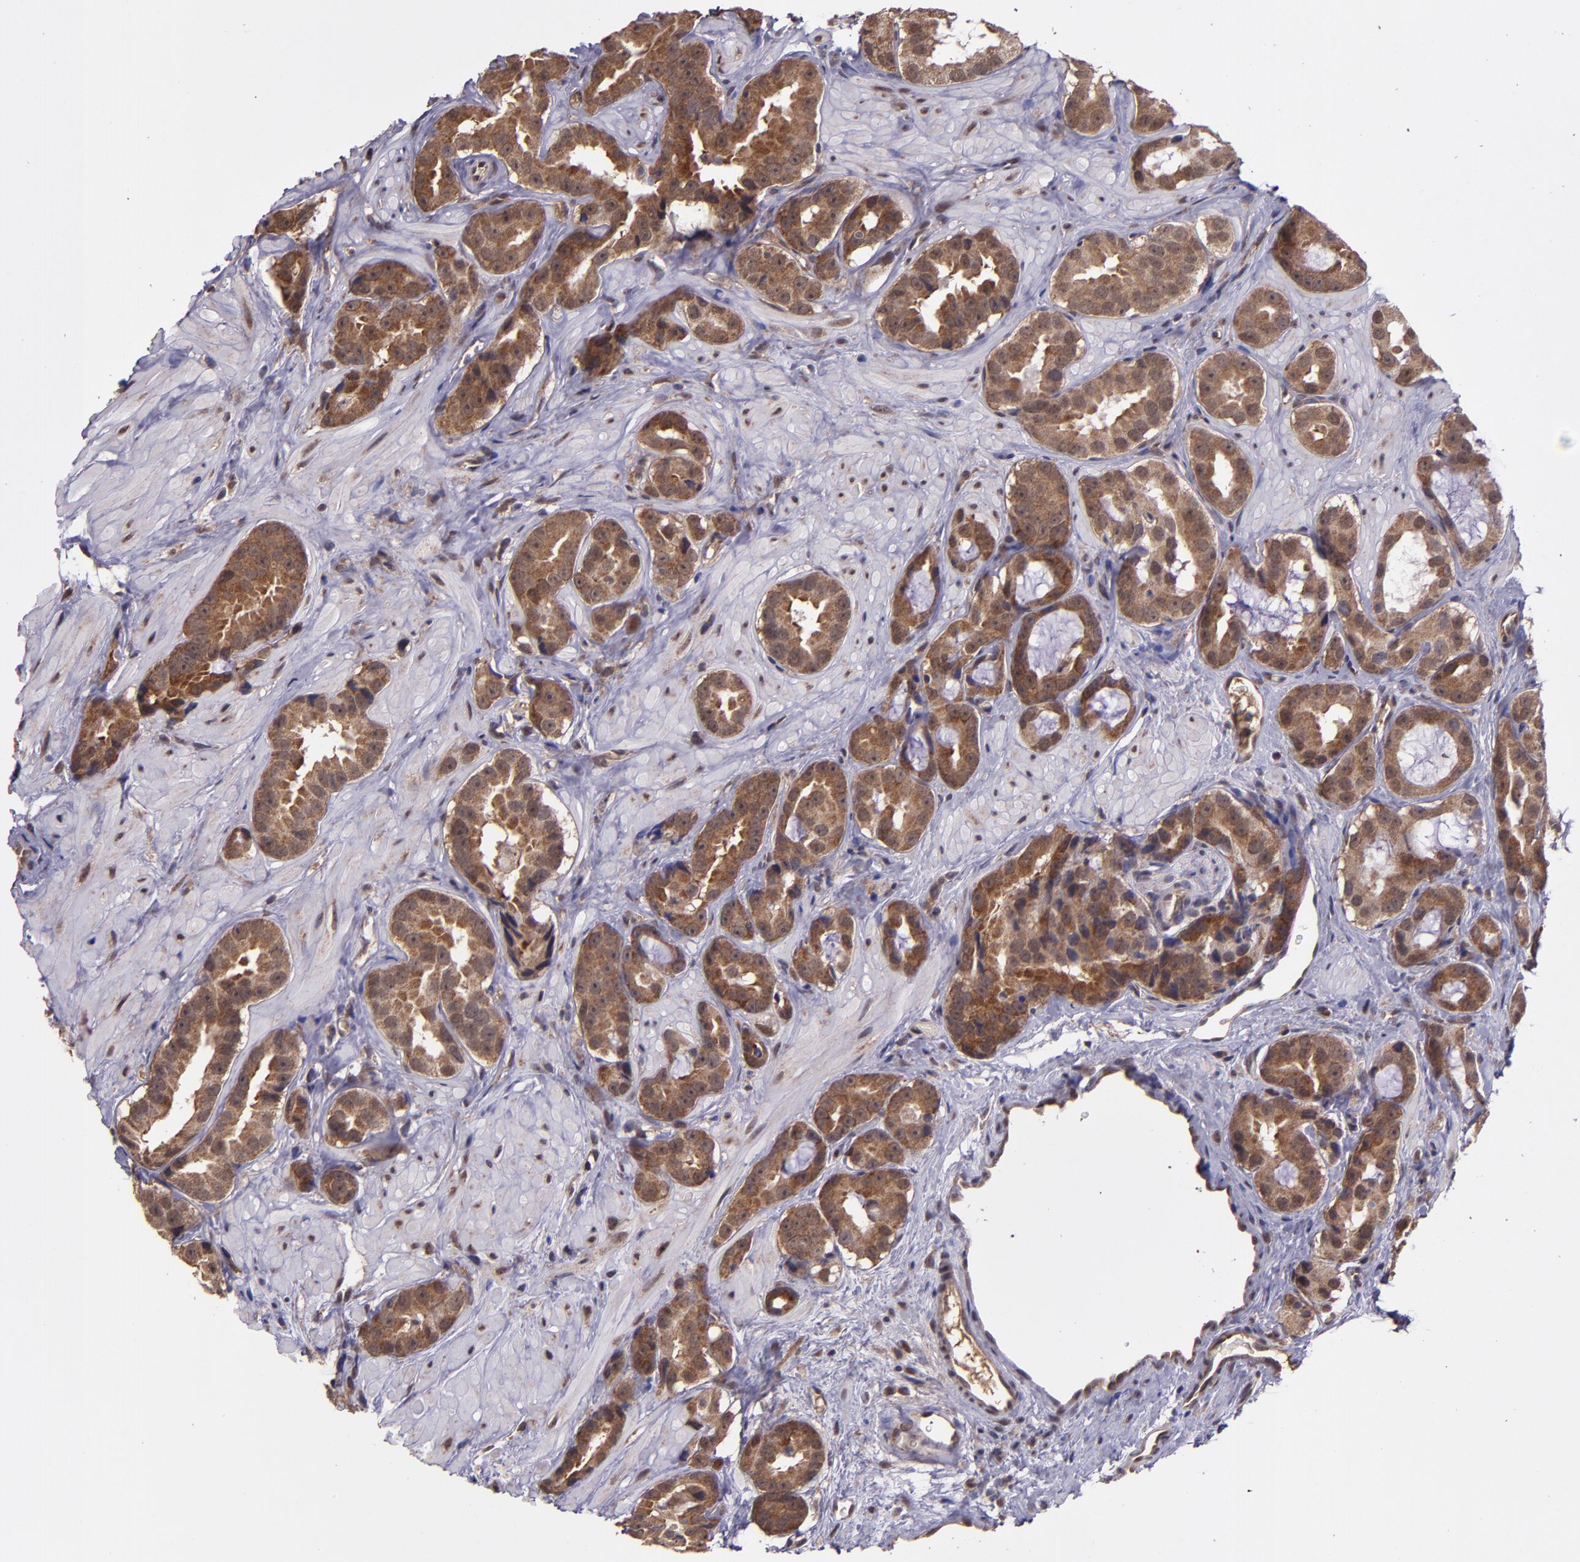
{"staining": {"intensity": "strong", "quantity": ">75%", "location": "cytoplasmic/membranous"}, "tissue": "prostate cancer", "cell_type": "Tumor cells", "image_type": "cancer", "snomed": [{"axis": "morphology", "description": "Adenocarcinoma, Low grade"}, {"axis": "topography", "description": "Prostate"}], "caption": "DAB immunohistochemical staining of prostate low-grade adenocarcinoma reveals strong cytoplasmic/membranous protein positivity in about >75% of tumor cells.", "gene": "USP51", "patient": {"sex": "male", "age": 59}}